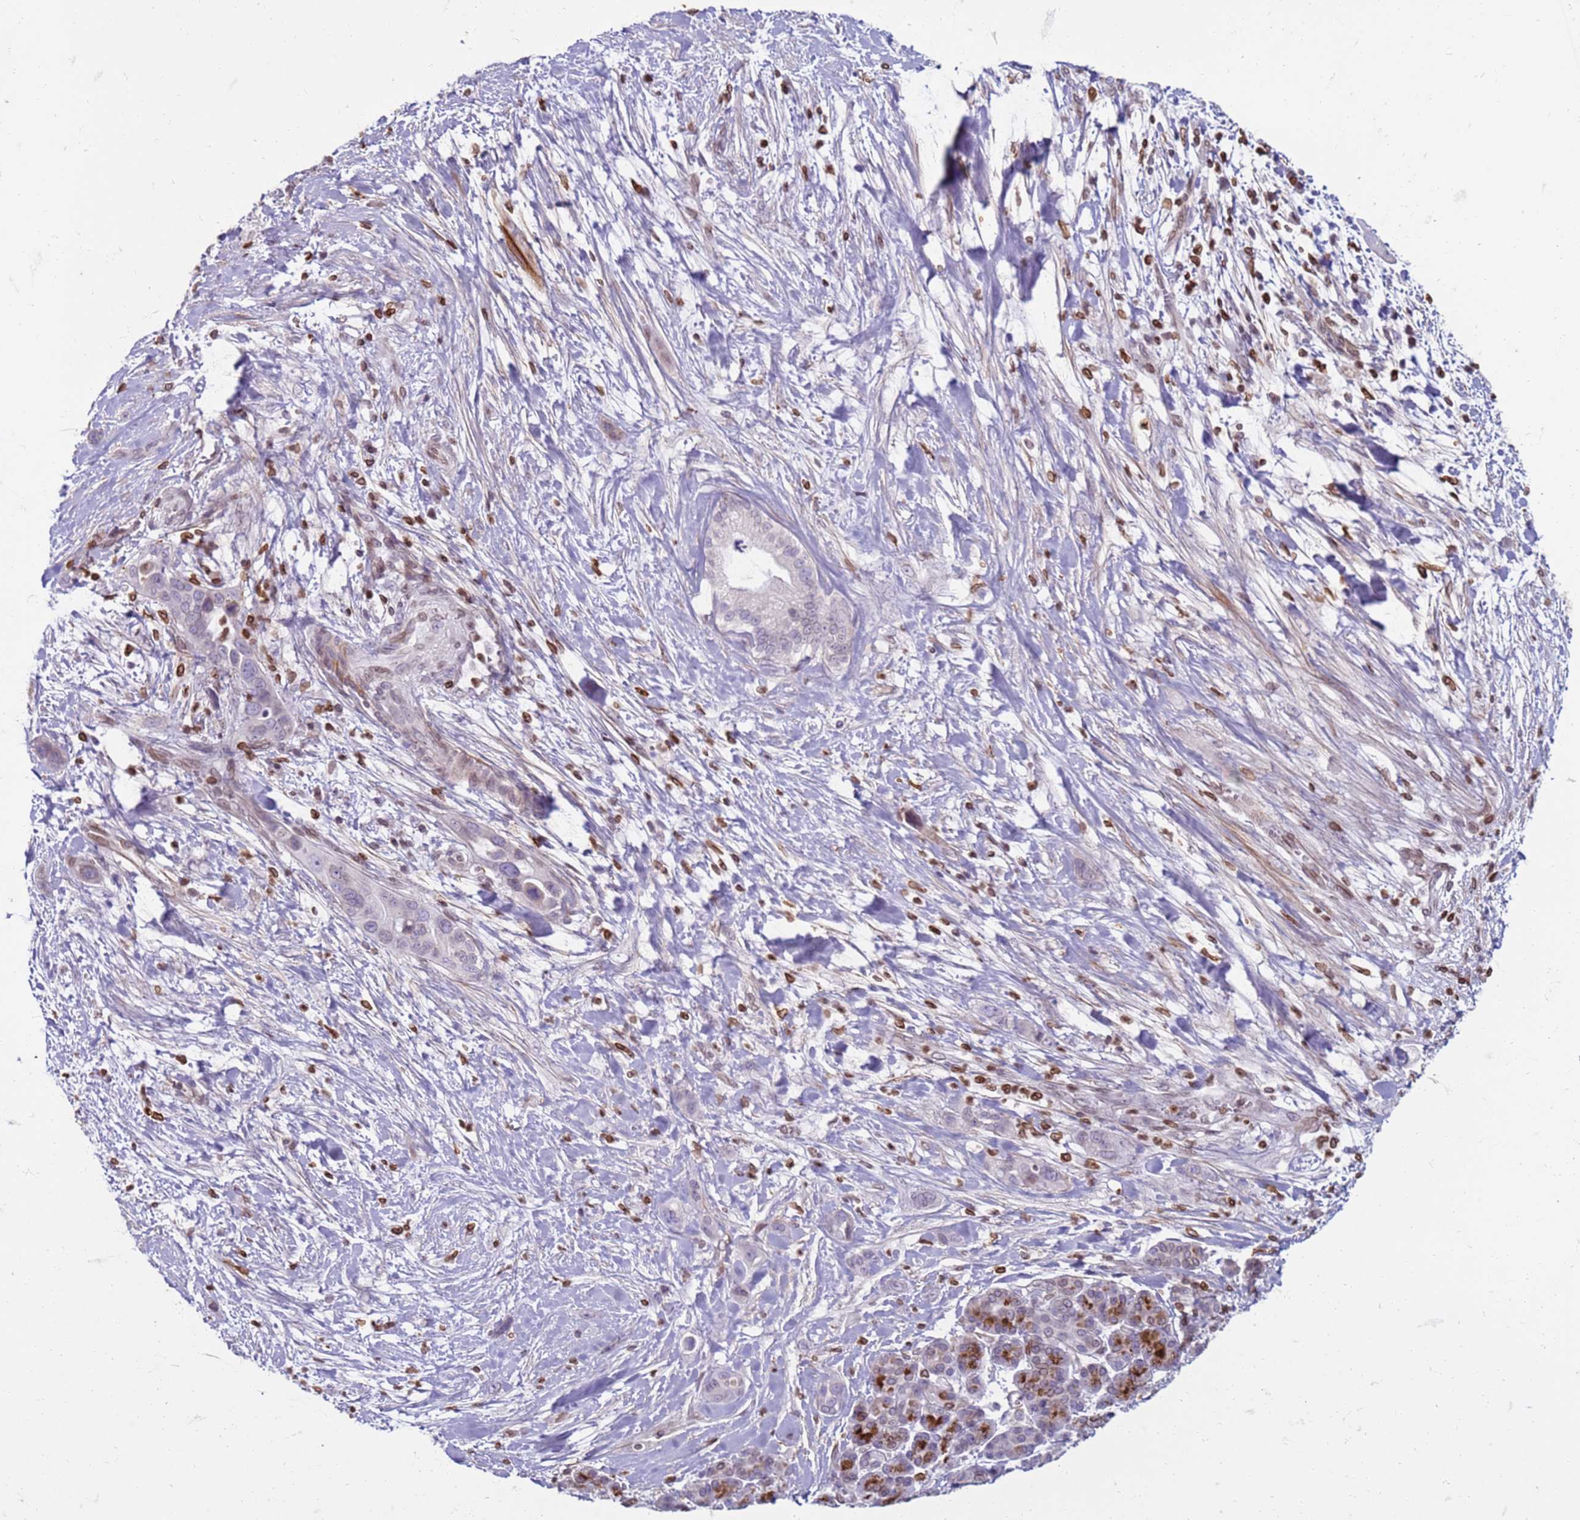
{"staining": {"intensity": "negative", "quantity": "none", "location": "none"}, "tissue": "pancreatic cancer", "cell_type": "Tumor cells", "image_type": "cancer", "snomed": [{"axis": "morphology", "description": "Adenocarcinoma, NOS"}, {"axis": "topography", "description": "Pancreas"}], "caption": "Immunohistochemistry (IHC) image of pancreatic cancer (adenocarcinoma) stained for a protein (brown), which displays no positivity in tumor cells.", "gene": "METTL25B", "patient": {"sex": "male", "age": 59}}